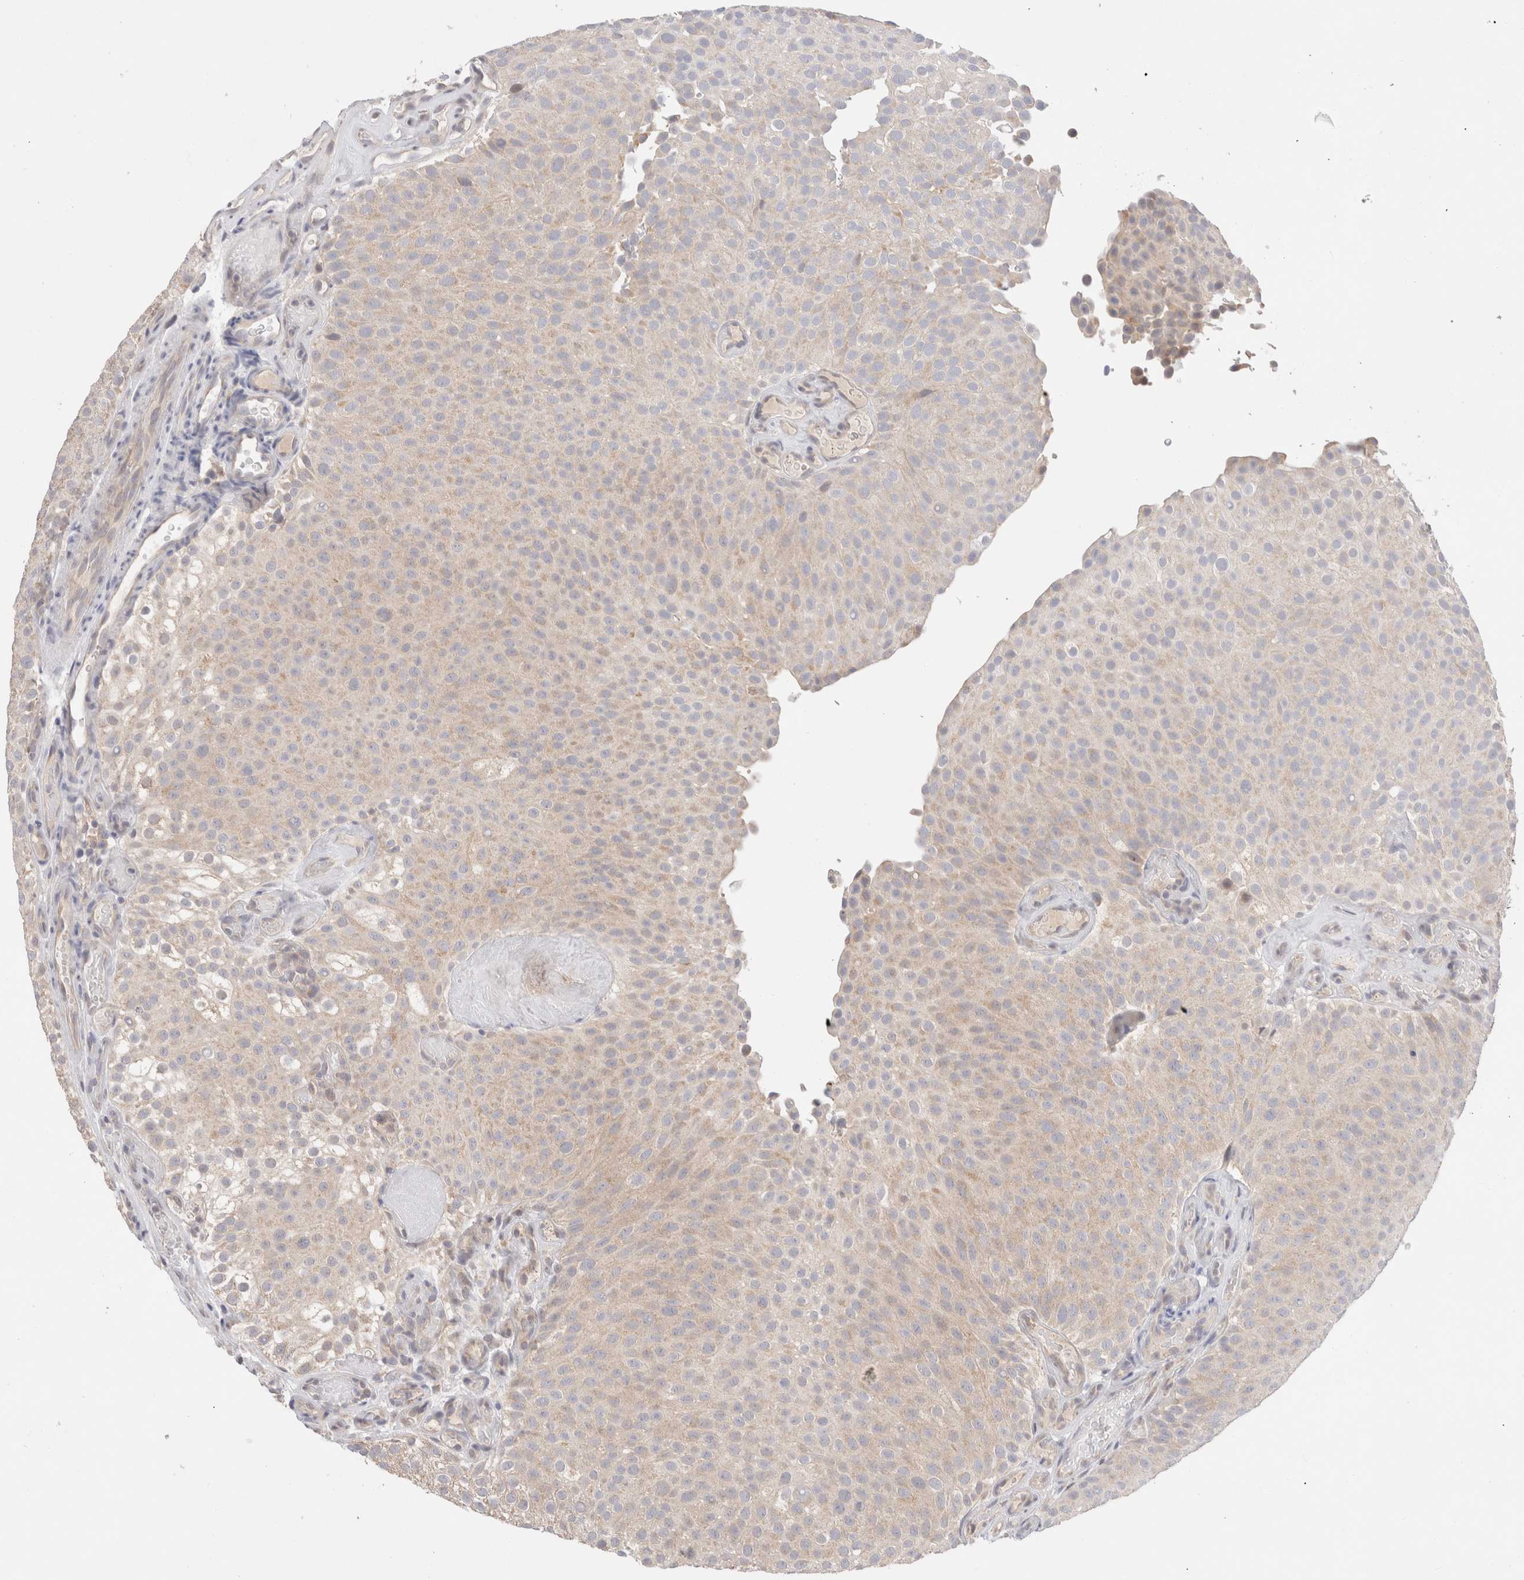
{"staining": {"intensity": "weak", "quantity": ">75%", "location": "cytoplasmic/membranous"}, "tissue": "urothelial cancer", "cell_type": "Tumor cells", "image_type": "cancer", "snomed": [{"axis": "morphology", "description": "Urothelial carcinoma, Low grade"}, {"axis": "topography", "description": "Urinary bladder"}], "caption": "High-power microscopy captured an immunohistochemistry image of low-grade urothelial carcinoma, revealing weak cytoplasmic/membranous positivity in about >75% of tumor cells.", "gene": "SPATA20", "patient": {"sex": "male", "age": 78}}